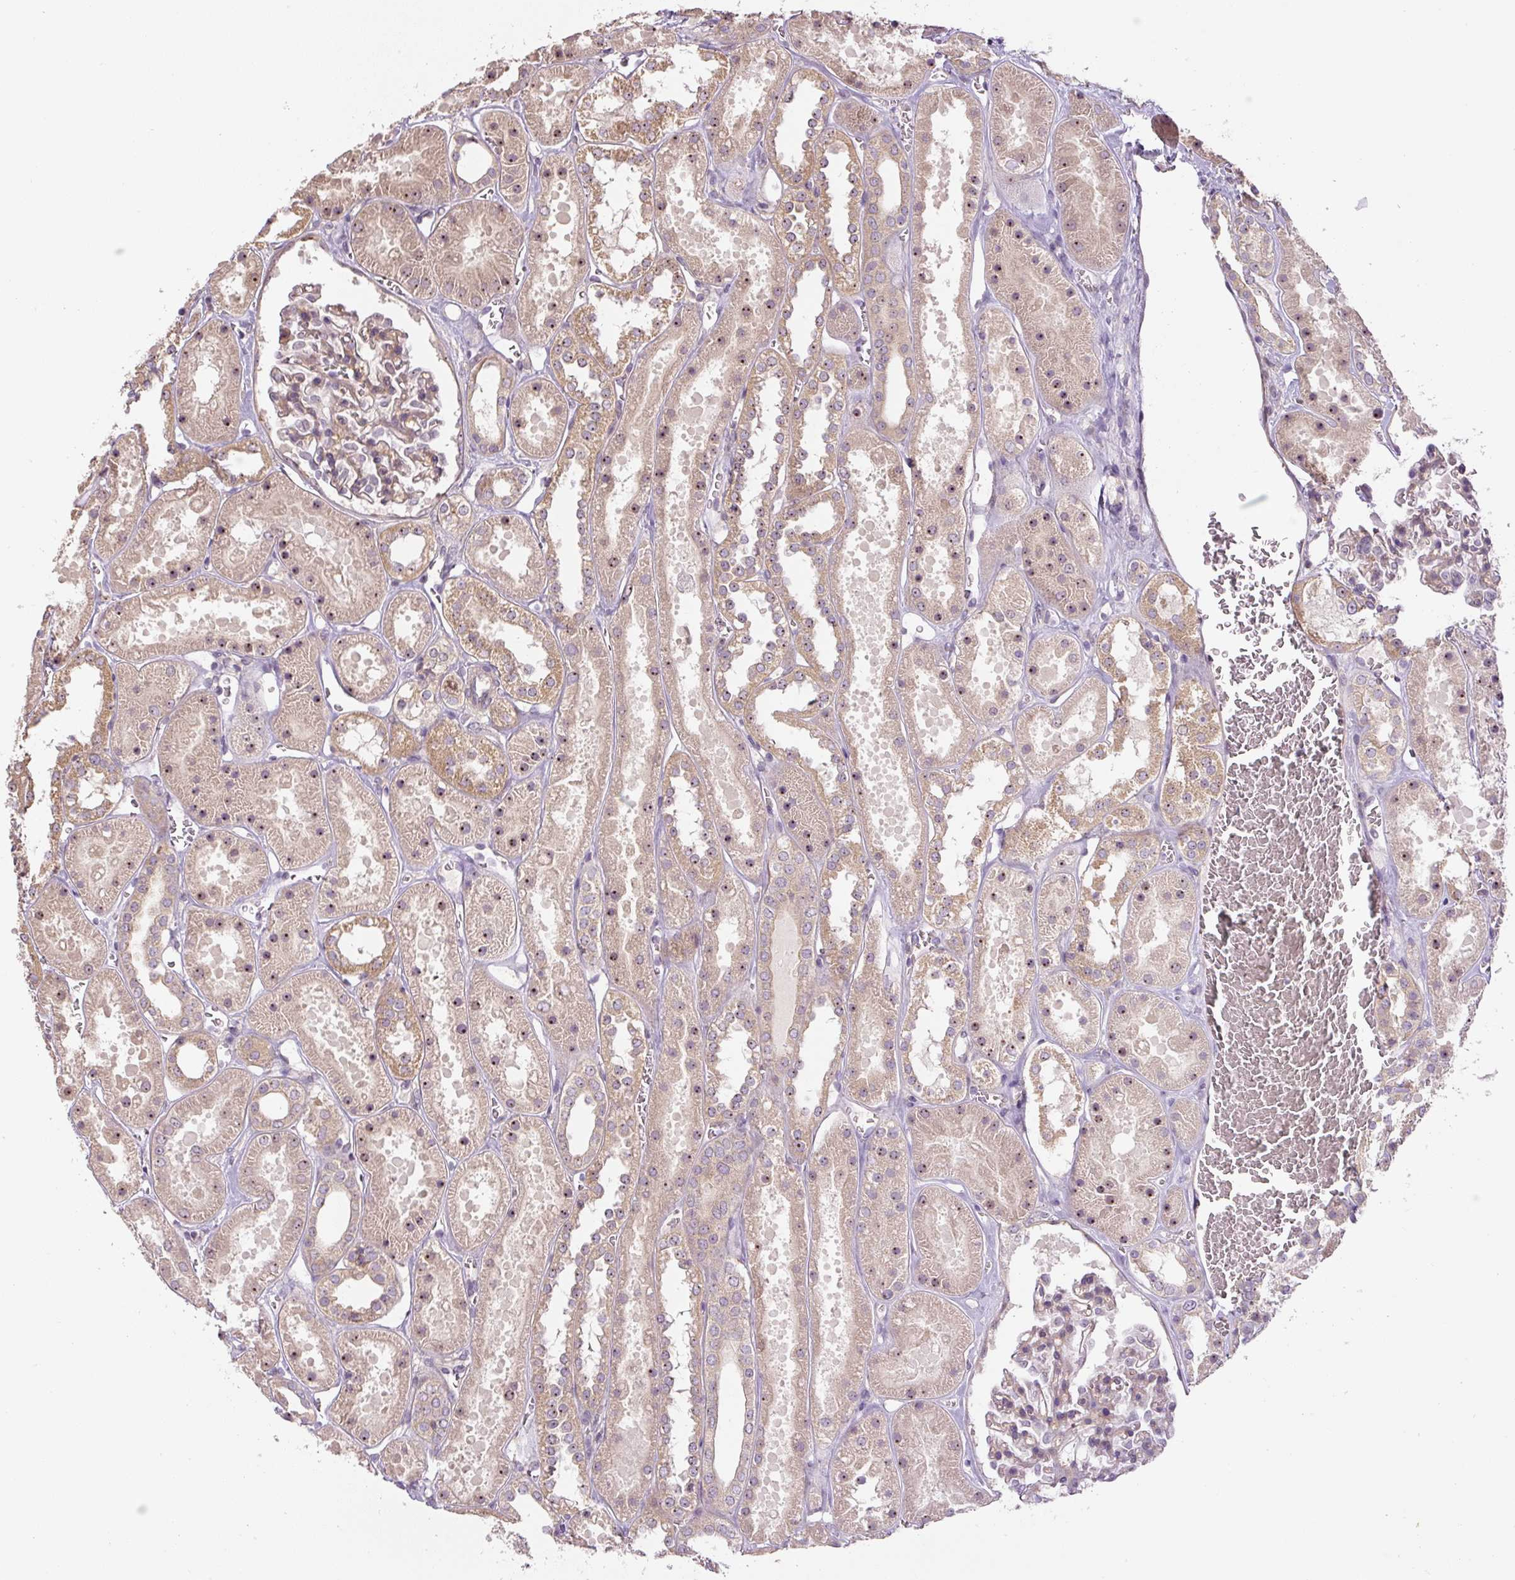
{"staining": {"intensity": "weak", "quantity": "25%-75%", "location": "cytoplasmic/membranous"}, "tissue": "kidney", "cell_type": "Cells in glomeruli", "image_type": "normal", "snomed": [{"axis": "morphology", "description": "Normal tissue, NOS"}, {"axis": "topography", "description": "Kidney"}], "caption": "This is an image of IHC staining of benign kidney, which shows weak expression in the cytoplasmic/membranous of cells in glomeruli.", "gene": "TMEM151B", "patient": {"sex": "female", "age": 41}}